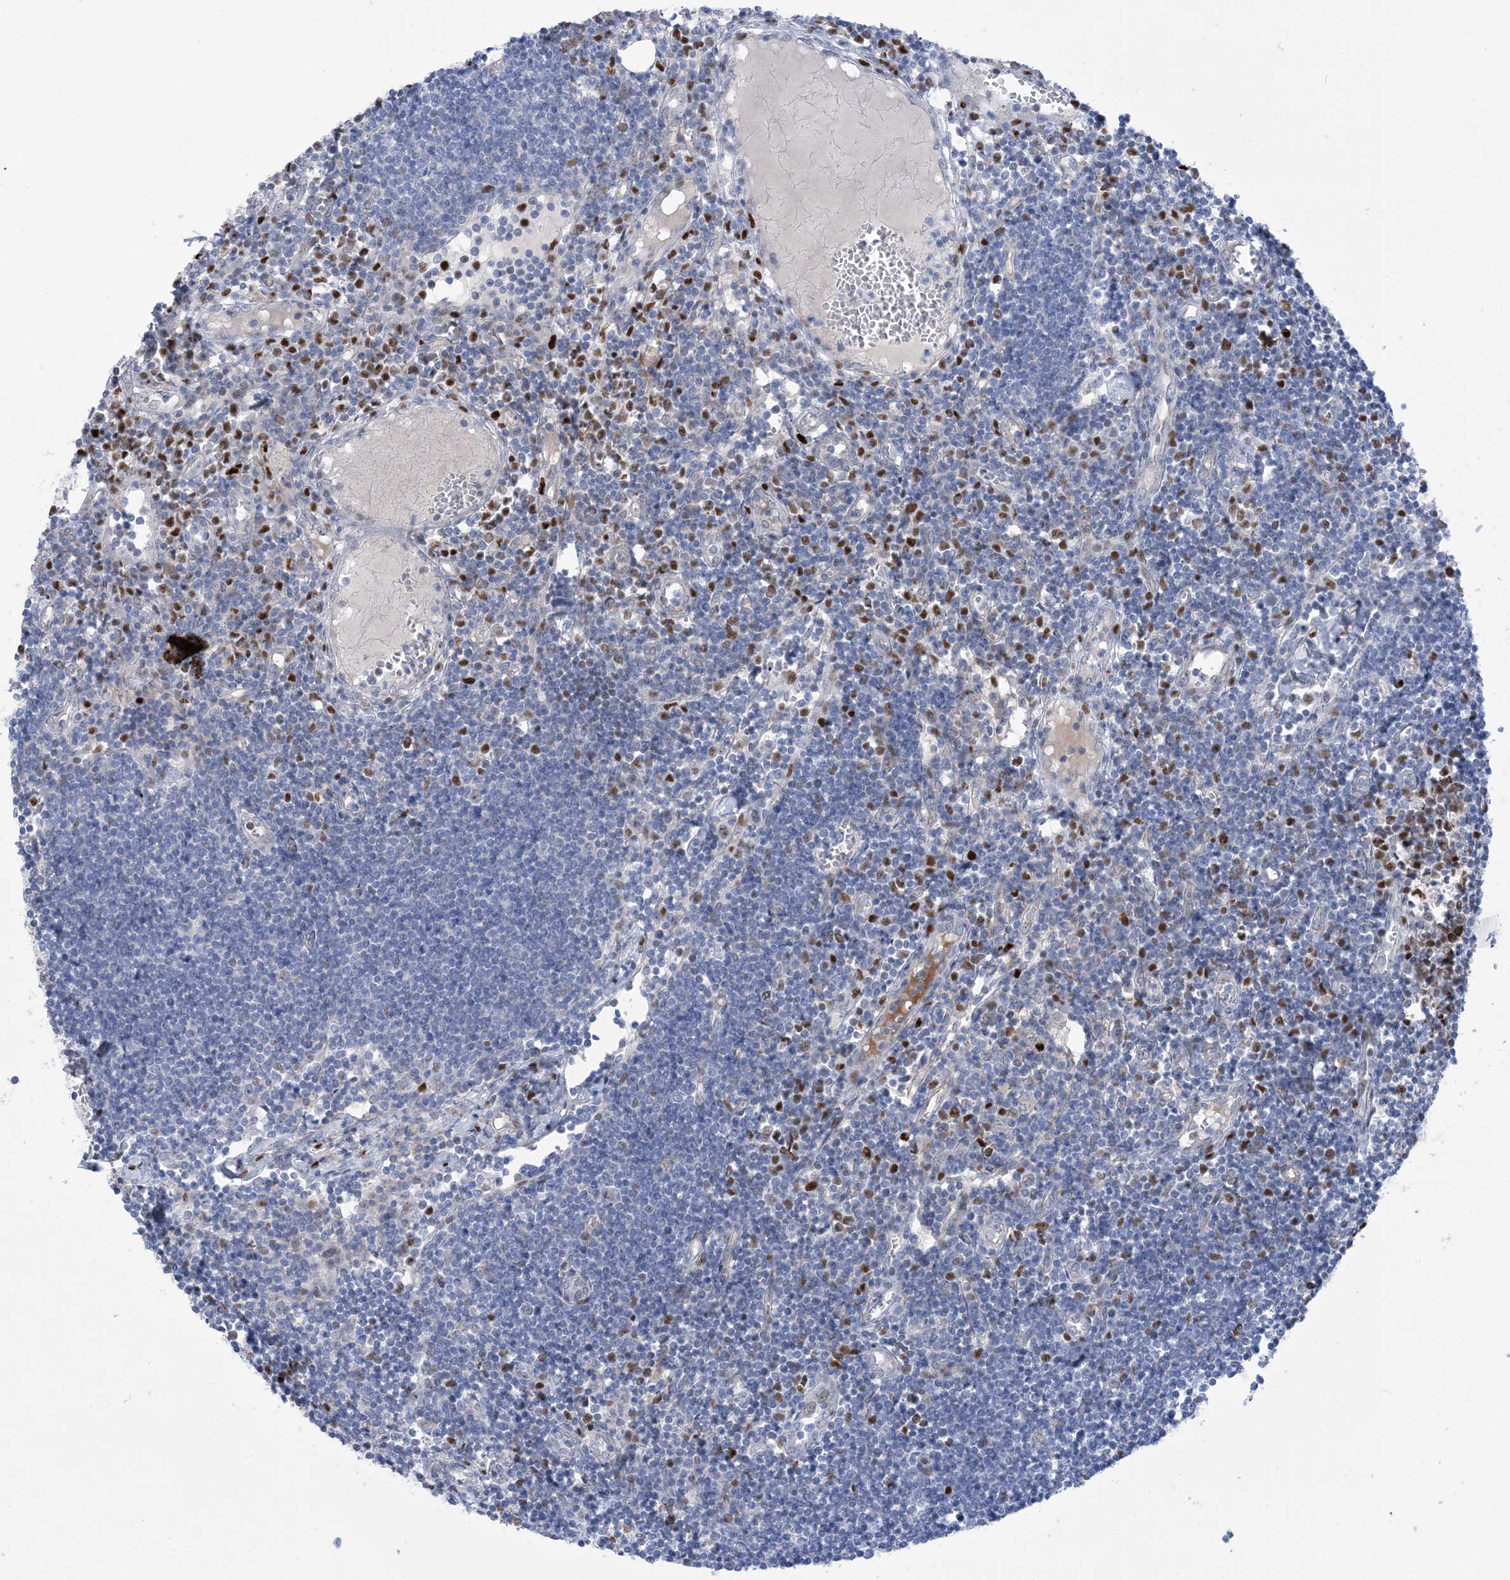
{"staining": {"intensity": "moderate", "quantity": "<25%", "location": "nuclear"}, "tissue": "lymph node", "cell_type": "Germinal center cells", "image_type": "normal", "snomed": [{"axis": "morphology", "description": "Normal tissue, NOS"}, {"axis": "morphology", "description": "Malignant melanoma, Metastatic site"}, {"axis": "topography", "description": "Lymph node"}], "caption": "The photomicrograph exhibits immunohistochemical staining of benign lymph node. There is moderate nuclear expression is seen in approximately <25% of germinal center cells.", "gene": "MARS2", "patient": {"sex": "male", "age": 41}}